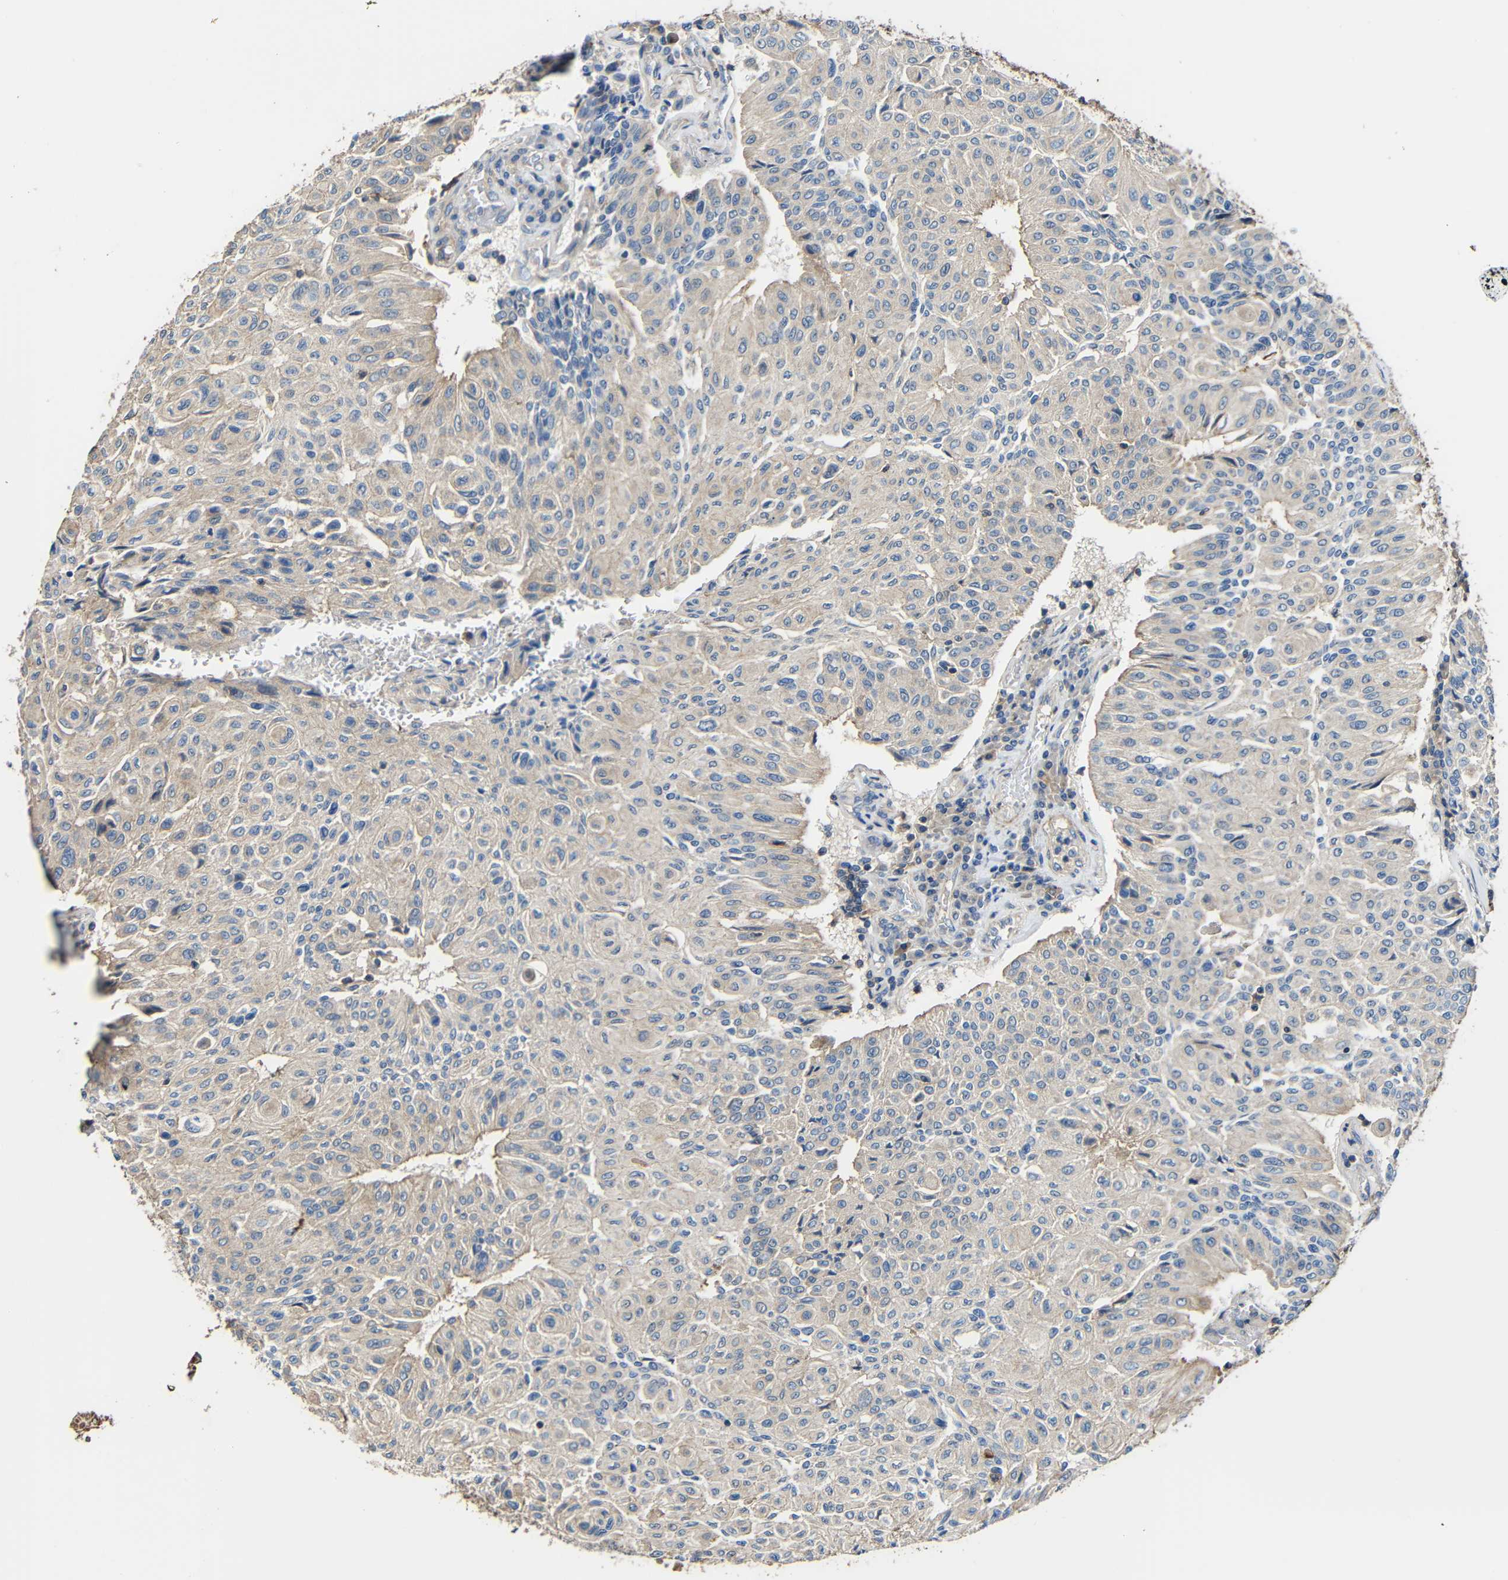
{"staining": {"intensity": "negative", "quantity": "none", "location": "none"}, "tissue": "urothelial cancer", "cell_type": "Tumor cells", "image_type": "cancer", "snomed": [{"axis": "morphology", "description": "Urothelial carcinoma, High grade"}, {"axis": "topography", "description": "Urinary bladder"}], "caption": "Human urothelial cancer stained for a protein using immunohistochemistry displays no staining in tumor cells.", "gene": "RHOT2", "patient": {"sex": "male", "age": 66}}